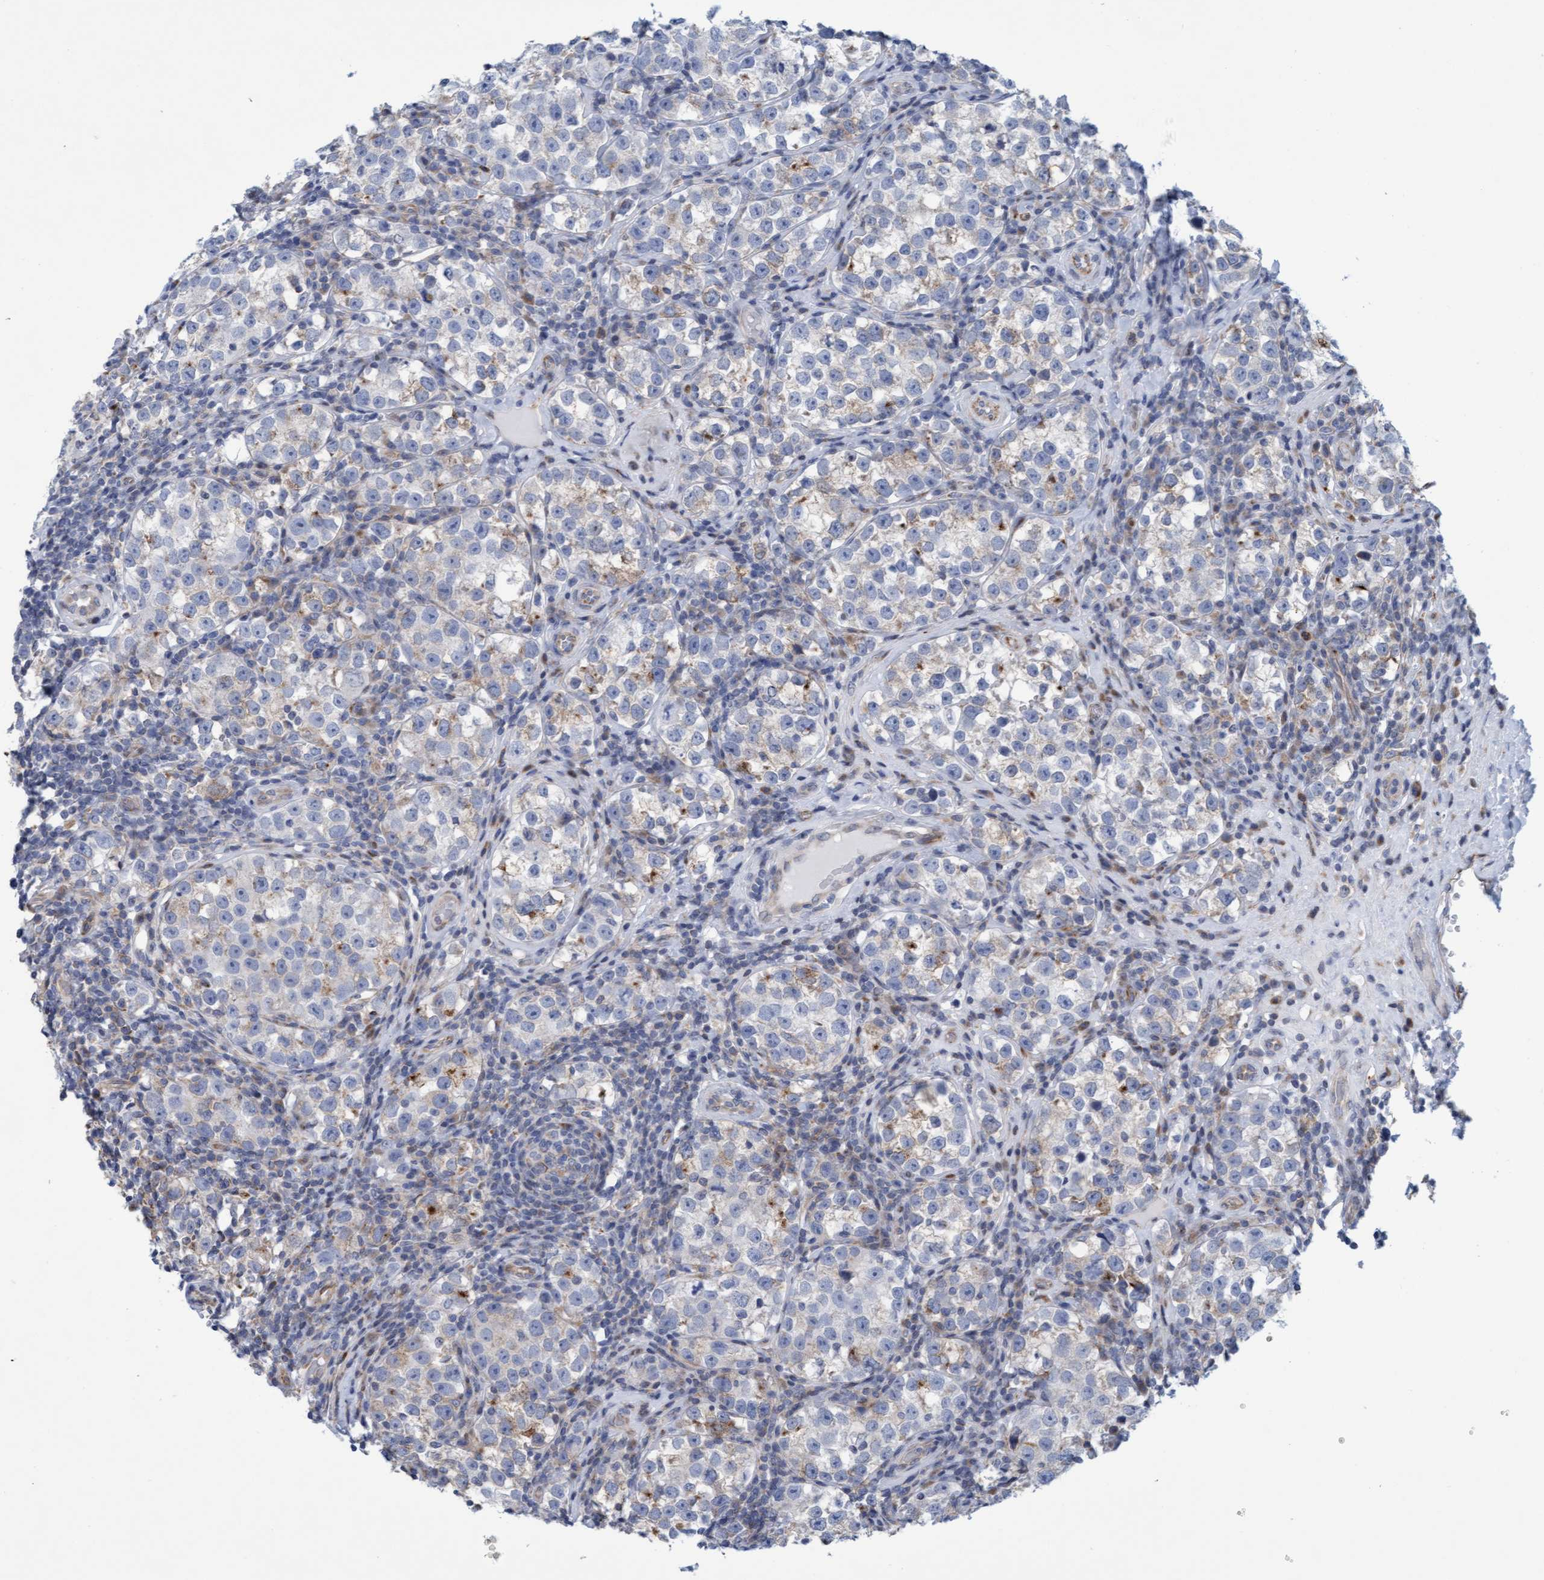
{"staining": {"intensity": "weak", "quantity": "<25%", "location": "cytoplasmic/membranous"}, "tissue": "testis cancer", "cell_type": "Tumor cells", "image_type": "cancer", "snomed": [{"axis": "morphology", "description": "Normal tissue, NOS"}, {"axis": "morphology", "description": "Seminoma, NOS"}, {"axis": "topography", "description": "Testis"}], "caption": "Testis seminoma stained for a protein using immunohistochemistry reveals no staining tumor cells.", "gene": "SLC28A3", "patient": {"sex": "male", "age": 43}}